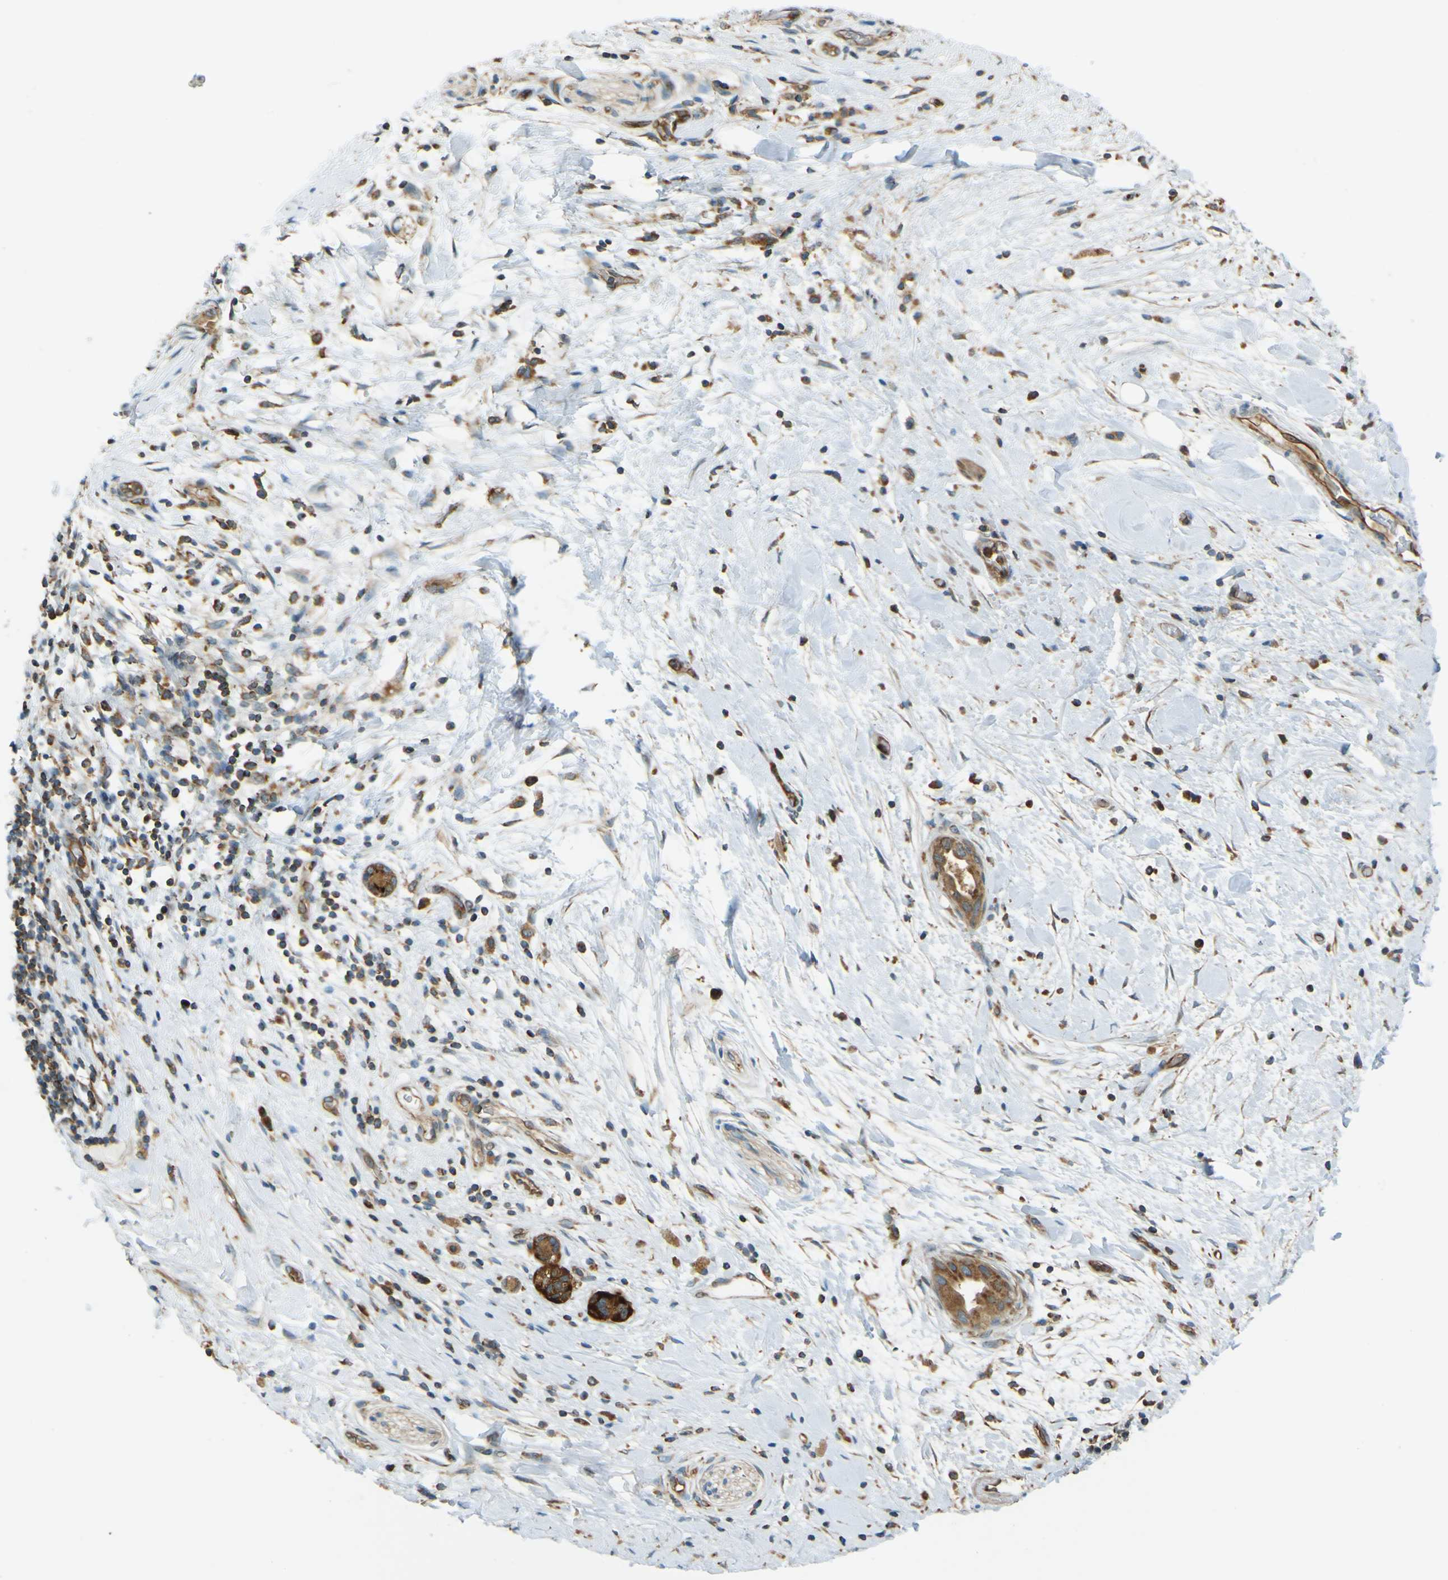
{"staining": {"intensity": "strong", "quantity": ">75%", "location": "cytoplasmic/membranous"}, "tissue": "pancreatic cancer", "cell_type": "Tumor cells", "image_type": "cancer", "snomed": [{"axis": "morphology", "description": "Adenocarcinoma, NOS"}, {"axis": "topography", "description": "Pancreas"}], "caption": "The photomicrograph displays a brown stain indicating the presence of a protein in the cytoplasmic/membranous of tumor cells in pancreatic adenocarcinoma.", "gene": "DNAJC5", "patient": {"sex": "male", "age": 55}}